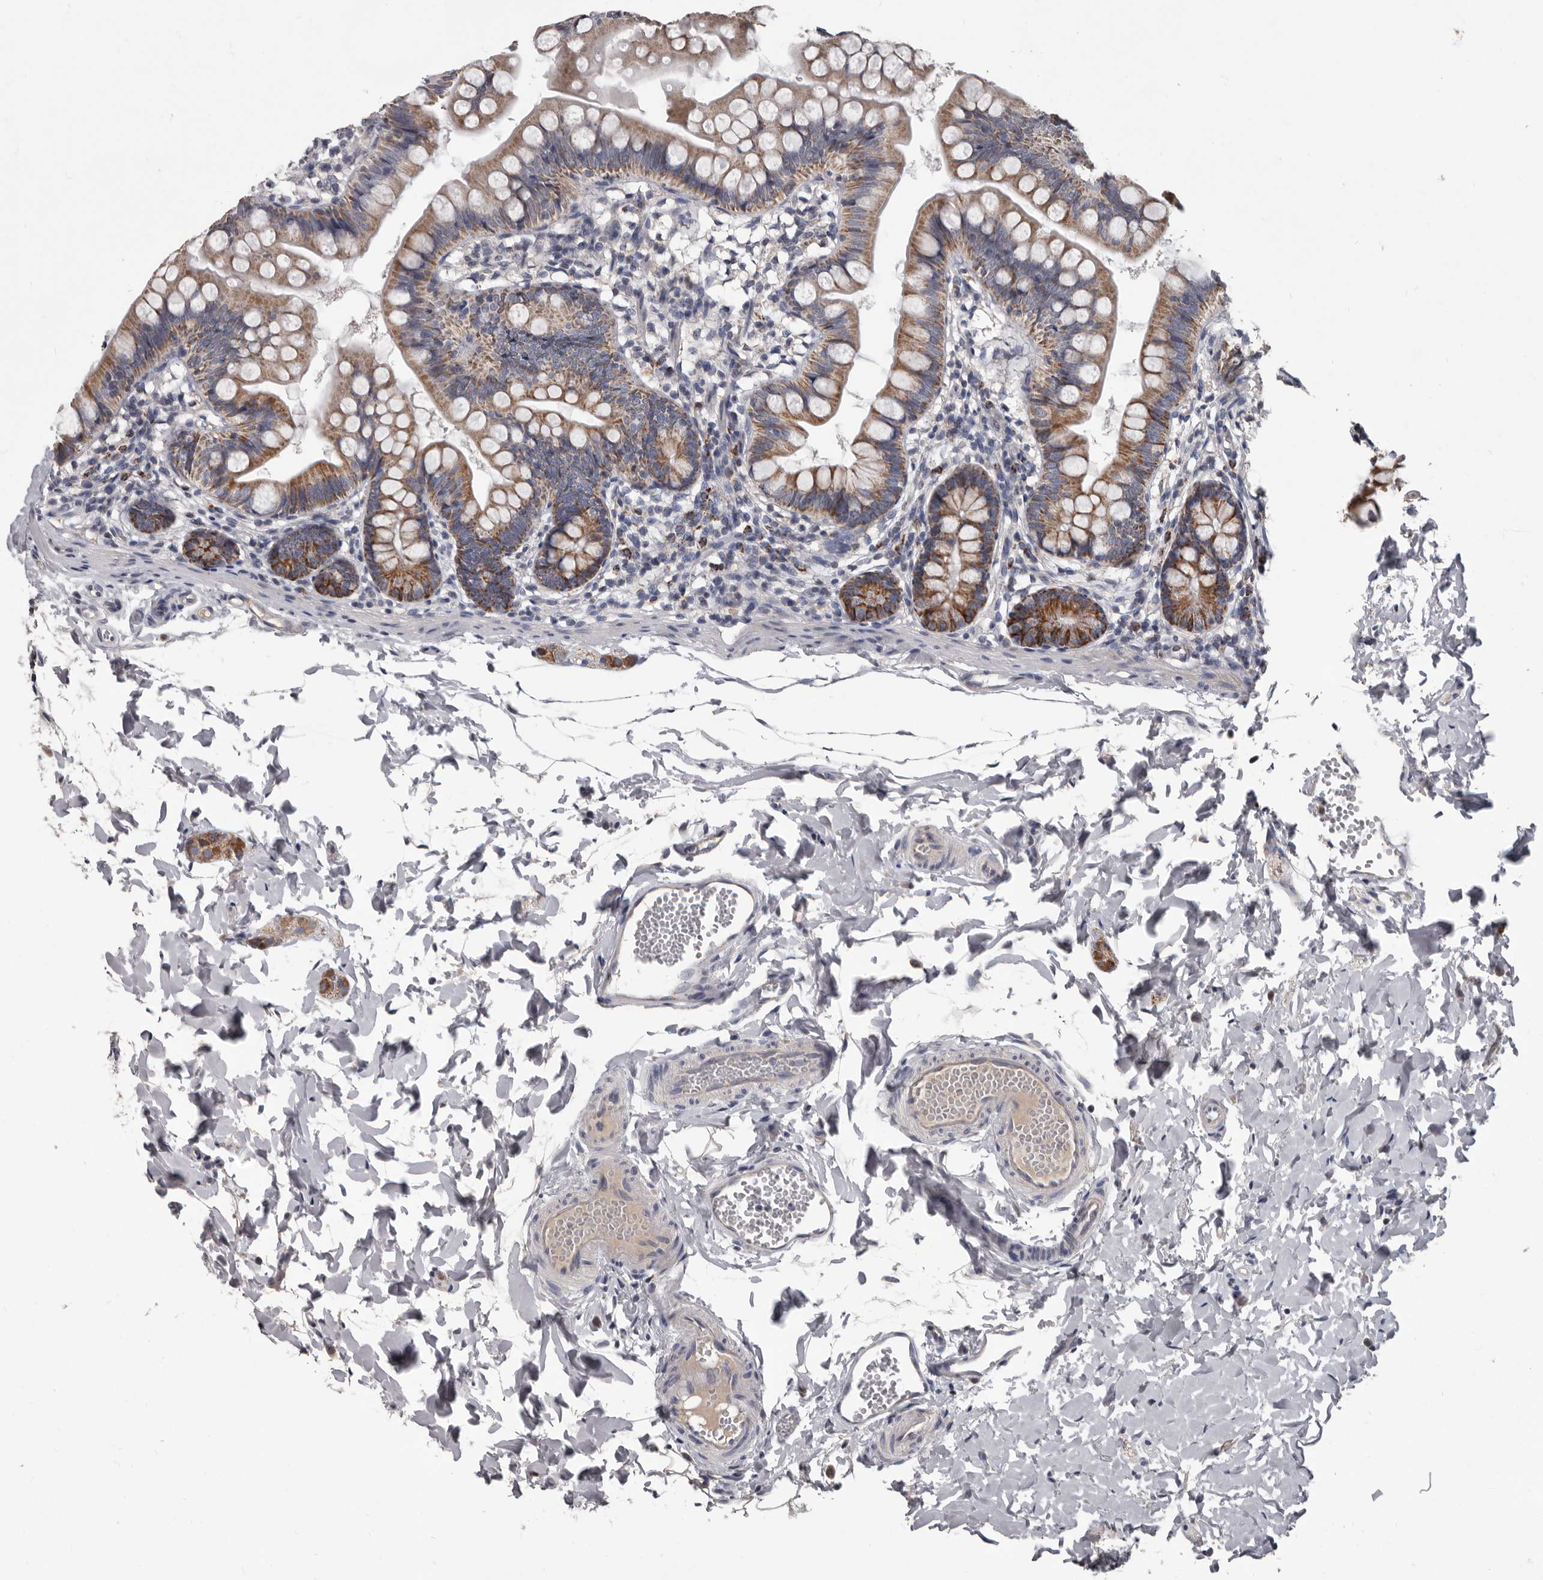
{"staining": {"intensity": "moderate", "quantity": ">75%", "location": "cytoplasmic/membranous"}, "tissue": "small intestine", "cell_type": "Glandular cells", "image_type": "normal", "snomed": [{"axis": "morphology", "description": "Normal tissue, NOS"}, {"axis": "topography", "description": "Small intestine"}], "caption": "Immunohistochemical staining of benign small intestine exhibits >75% levels of moderate cytoplasmic/membranous protein expression in about >75% of glandular cells.", "gene": "ALDH5A1", "patient": {"sex": "male", "age": 7}}